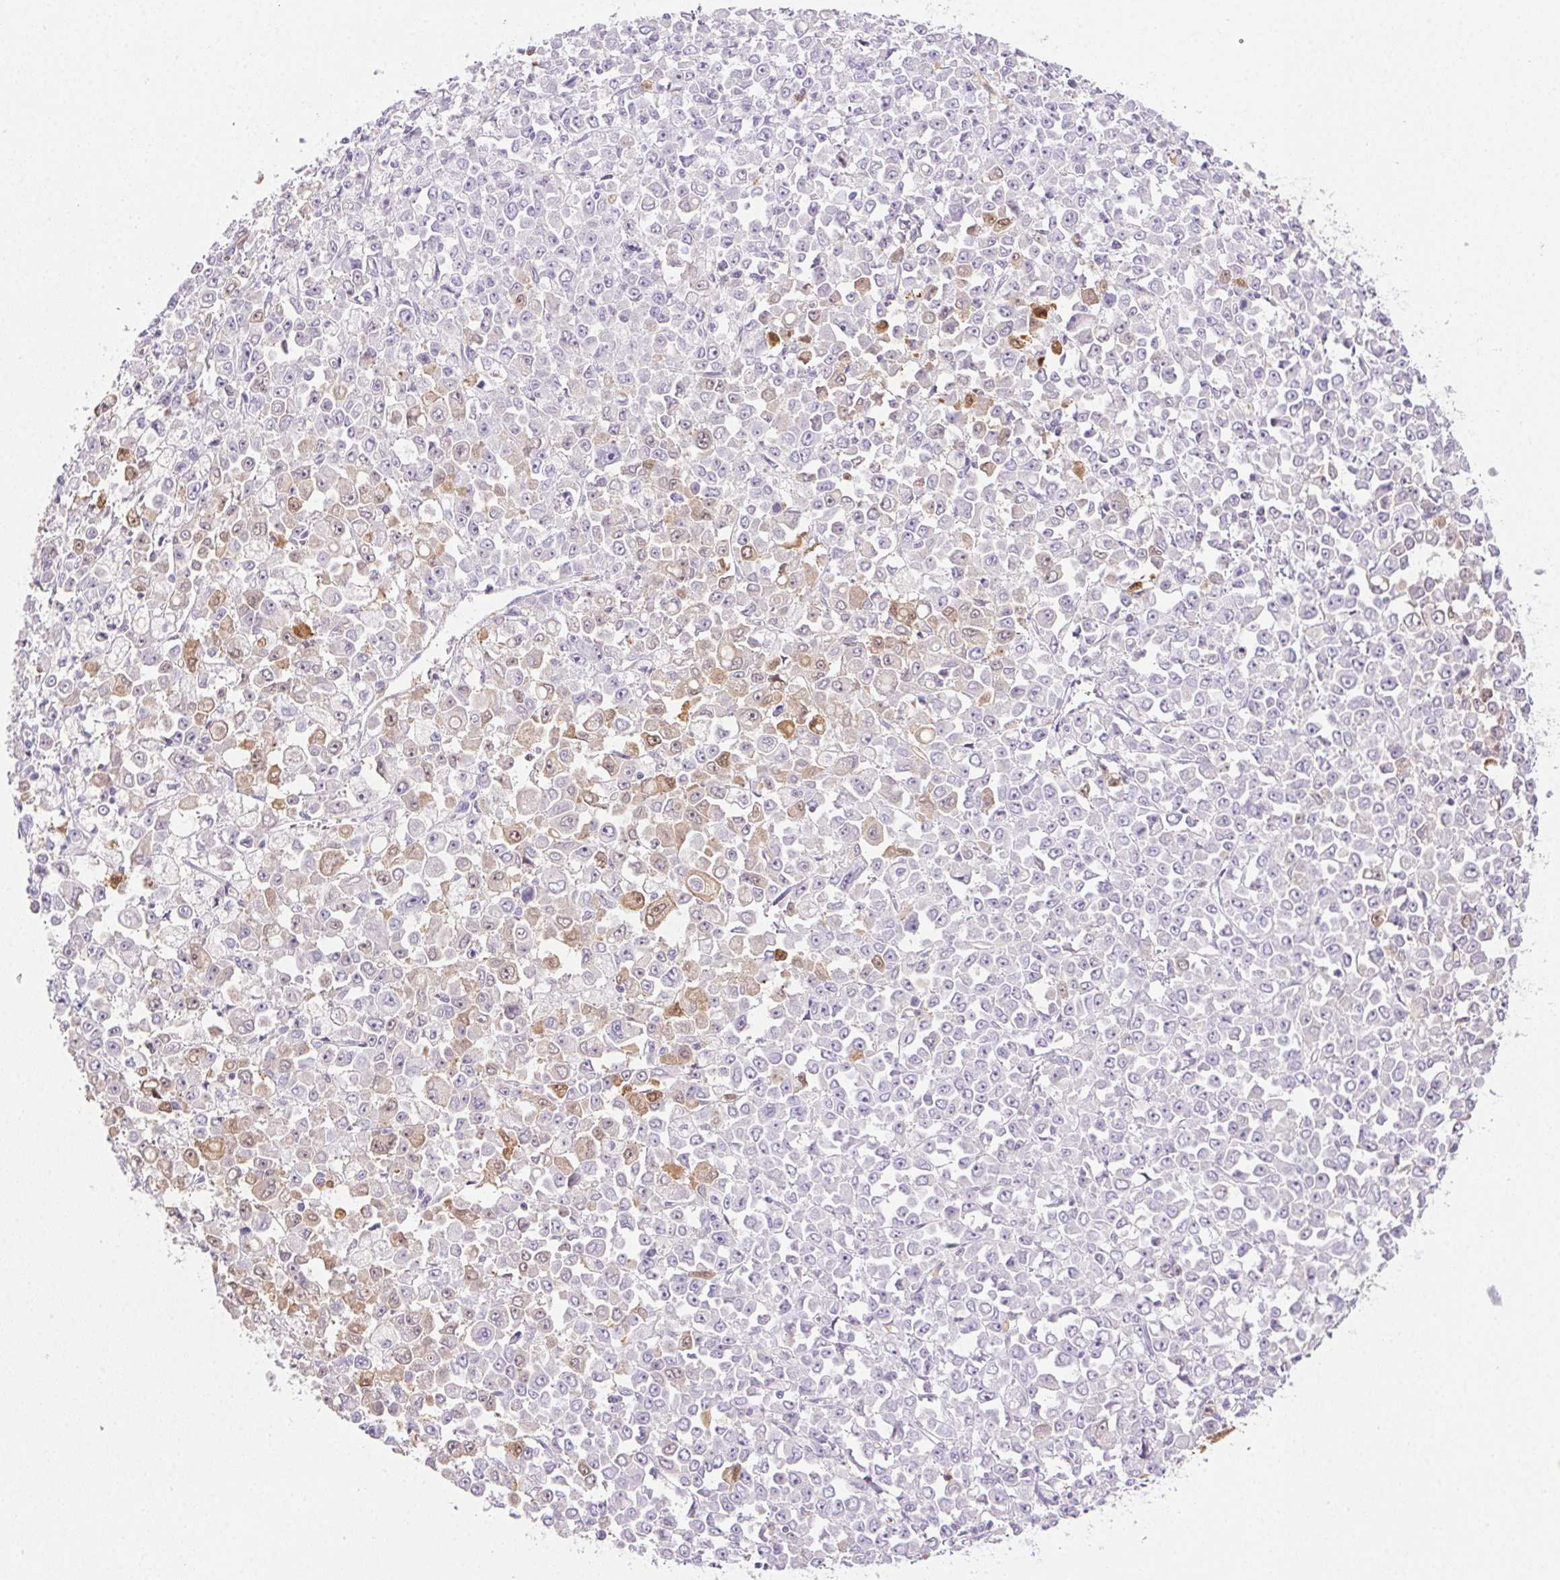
{"staining": {"intensity": "strong", "quantity": "<25%", "location": "cytoplasmic/membranous,nuclear"}, "tissue": "stomach cancer", "cell_type": "Tumor cells", "image_type": "cancer", "snomed": [{"axis": "morphology", "description": "Adenocarcinoma, NOS"}, {"axis": "topography", "description": "Stomach, upper"}], "caption": "Approximately <25% of tumor cells in stomach cancer (adenocarcinoma) exhibit strong cytoplasmic/membranous and nuclear protein positivity as visualized by brown immunohistochemical staining.", "gene": "TMEM45A", "patient": {"sex": "male", "age": 70}}